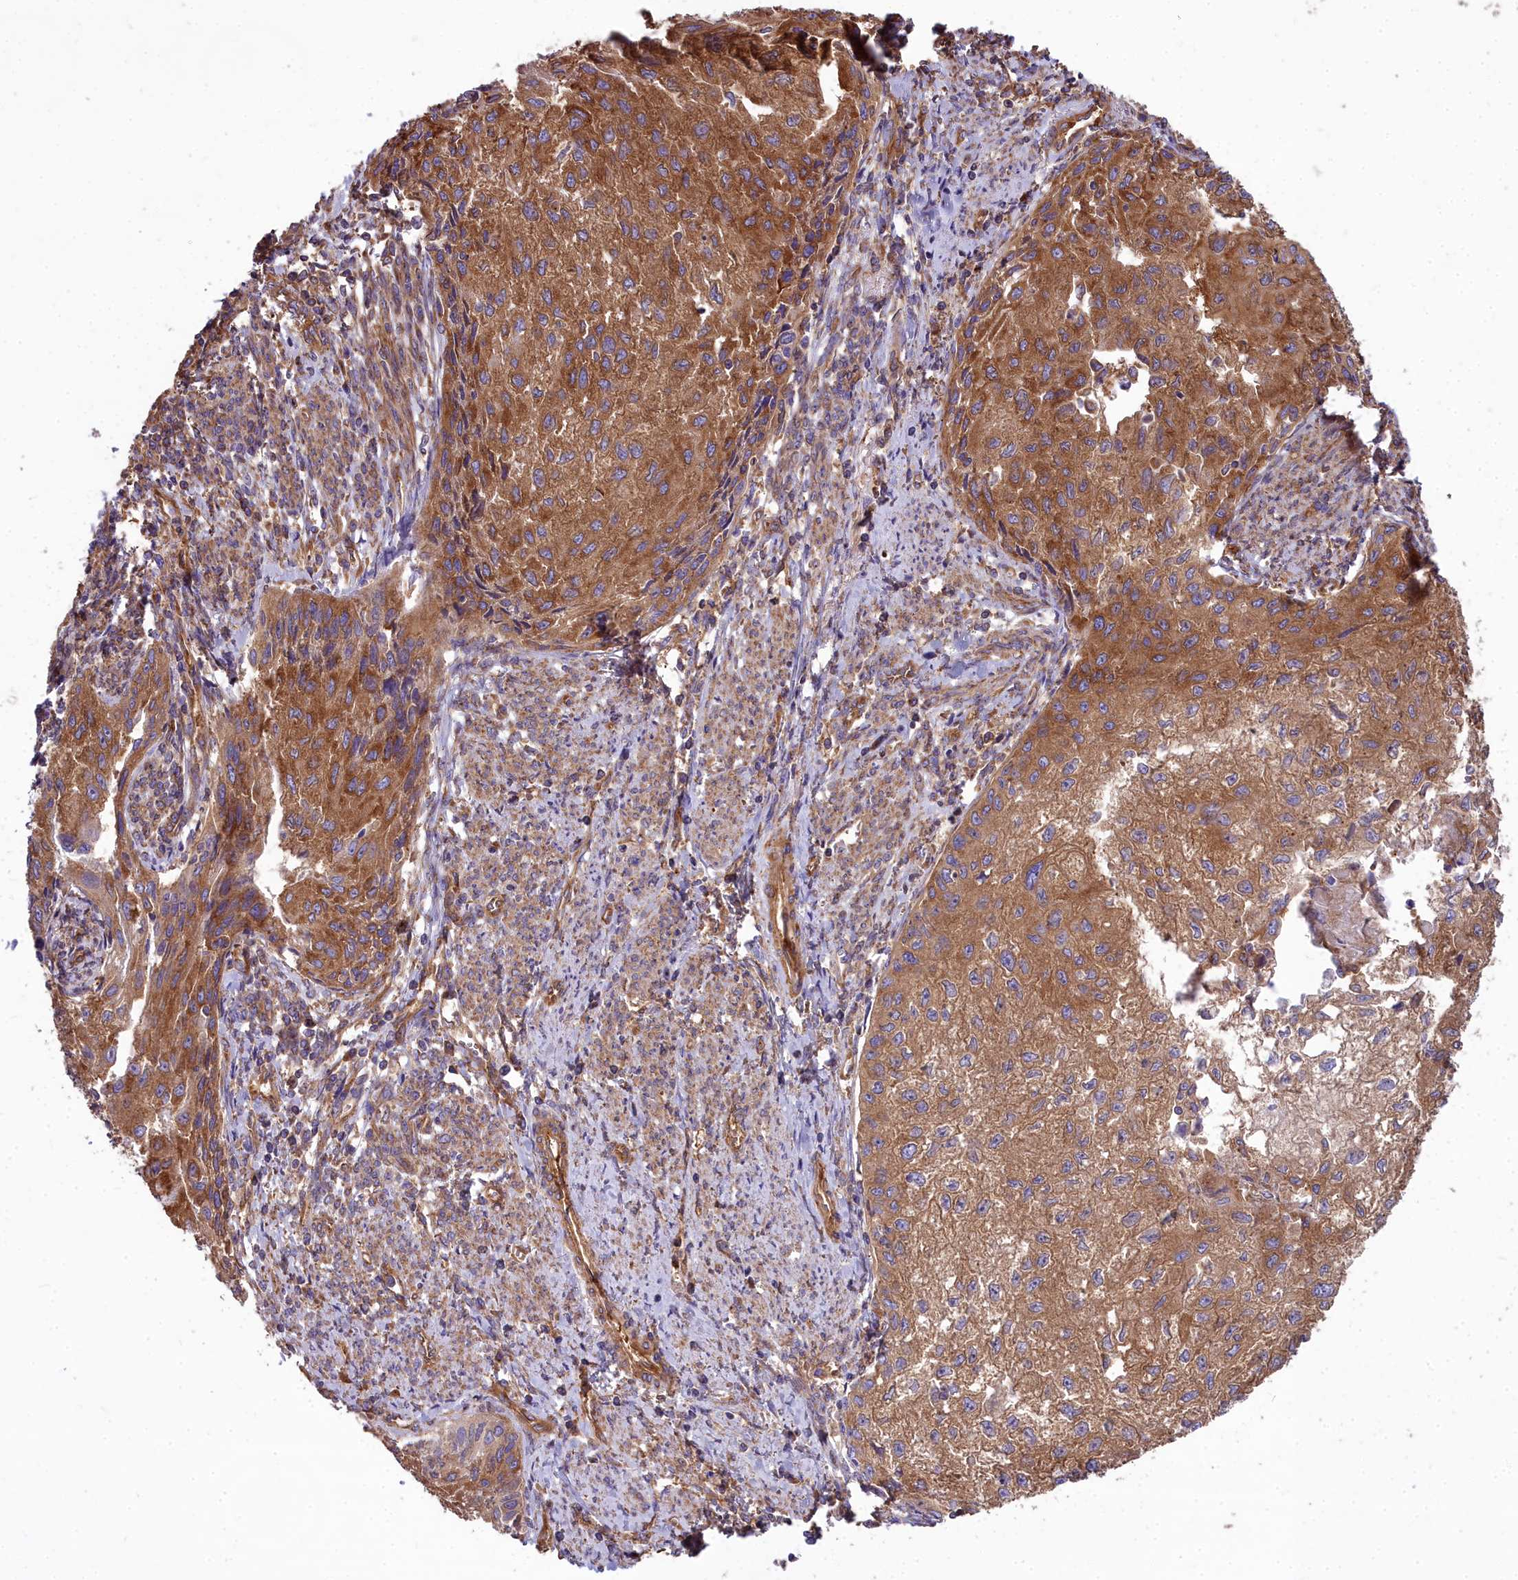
{"staining": {"intensity": "moderate", "quantity": ">75%", "location": "cytoplasmic/membranous"}, "tissue": "cervical cancer", "cell_type": "Tumor cells", "image_type": "cancer", "snomed": [{"axis": "morphology", "description": "Squamous cell carcinoma, NOS"}, {"axis": "topography", "description": "Cervix"}], "caption": "A brown stain highlights moderate cytoplasmic/membranous staining of a protein in human cervical cancer (squamous cell carcinoma) tumor cells.", "gene": "DCTN3", "patient": {"sex": "female", "age": 67}}